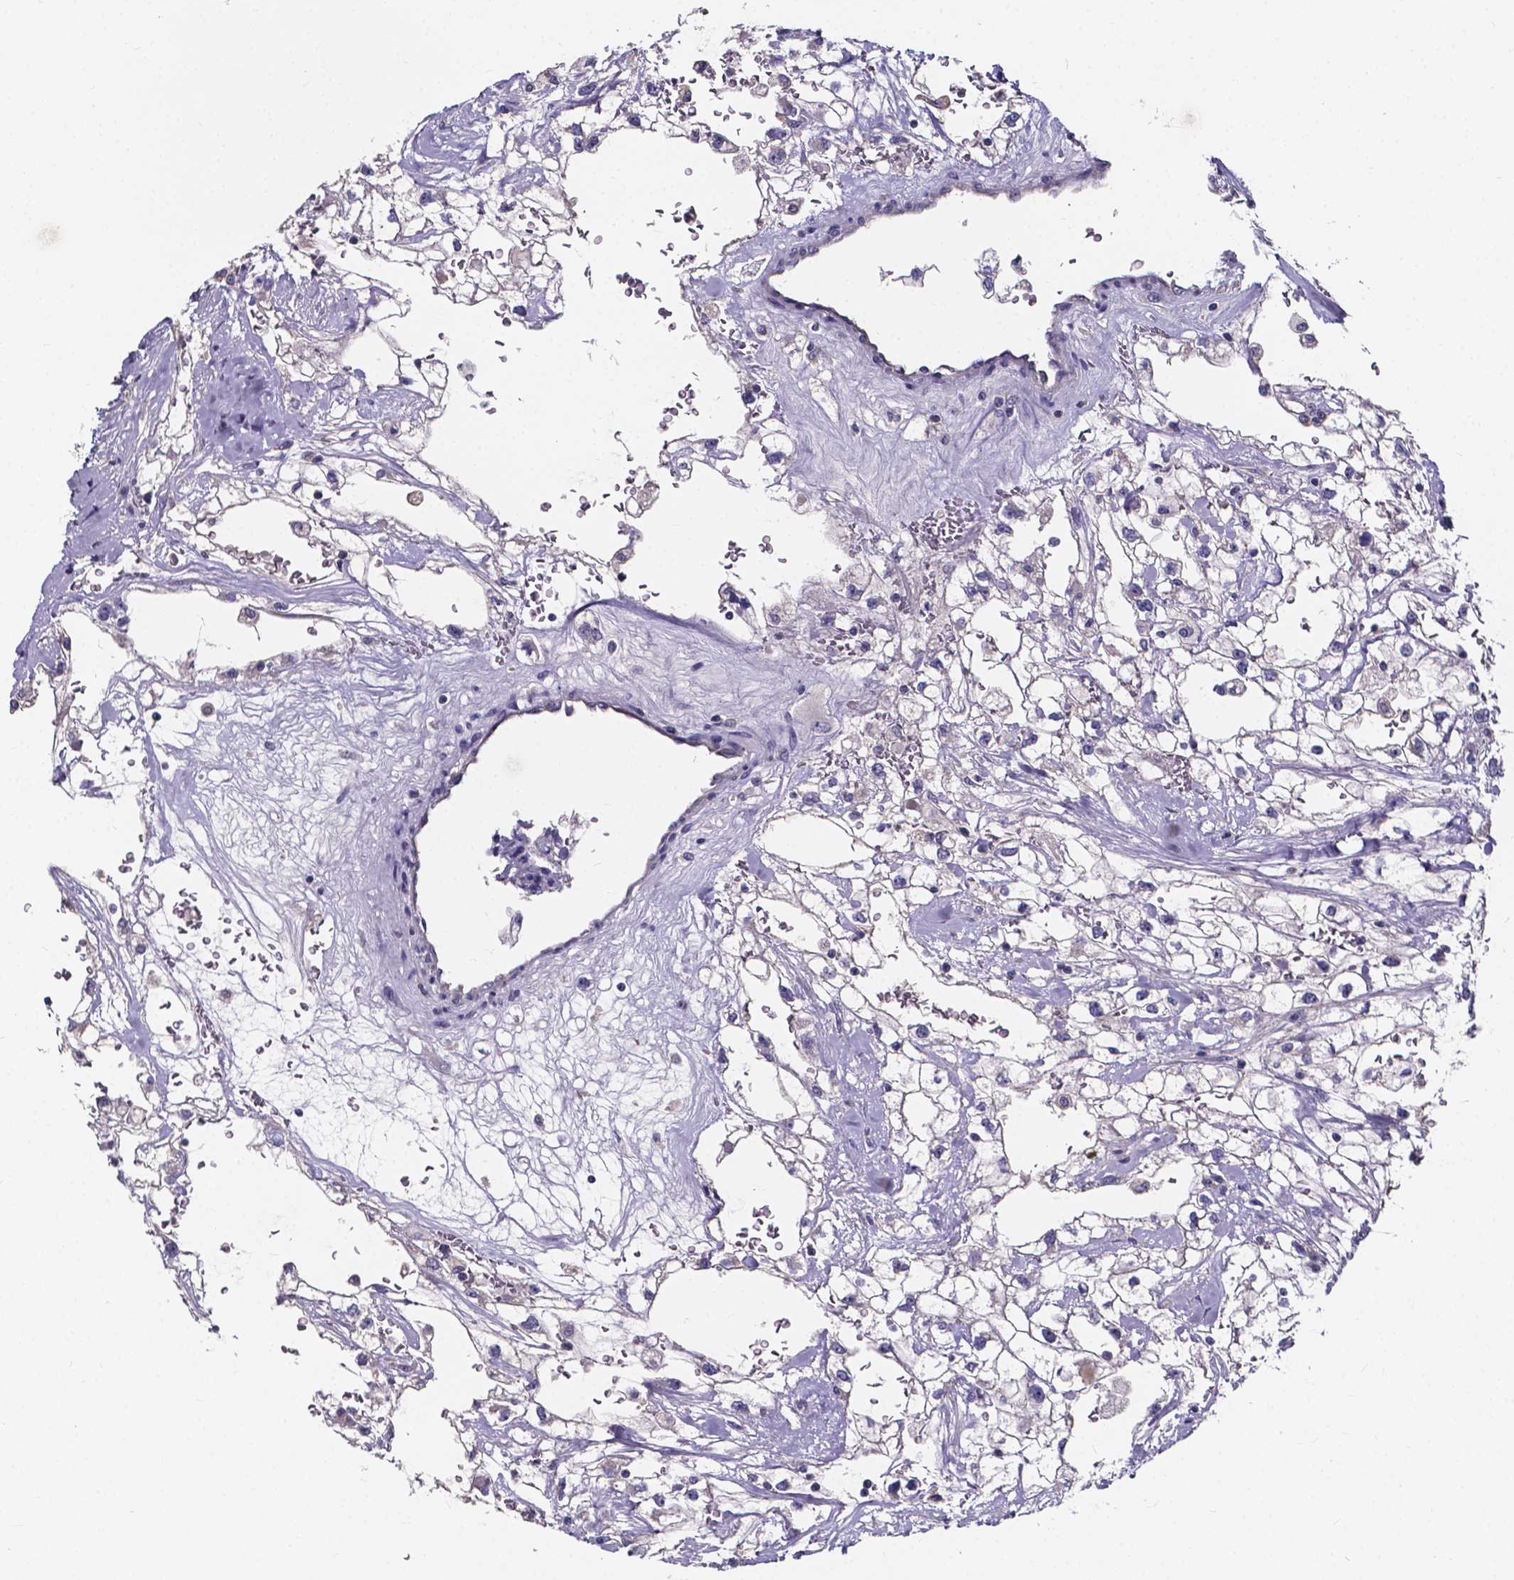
{"staining": {"intensity": "negative", "quantity": "none", "location": "none"}, "tissue": "renal cancer", "cell_type": "Tumor cells", "image_type": "cancer", "snomed": [{"axis": "morphology", "description": "Adenocarcinoma, NOS"}, {"axis": "topography", "description": "Kidney"}], "caption": "An IHC histopathology image of renal adenocarcinoma is shown. There is no staining in tumor cells of renal adenocarcinoma.", "gene": "SPOCD1", "patient": {"sex": "male", "age": 59}}